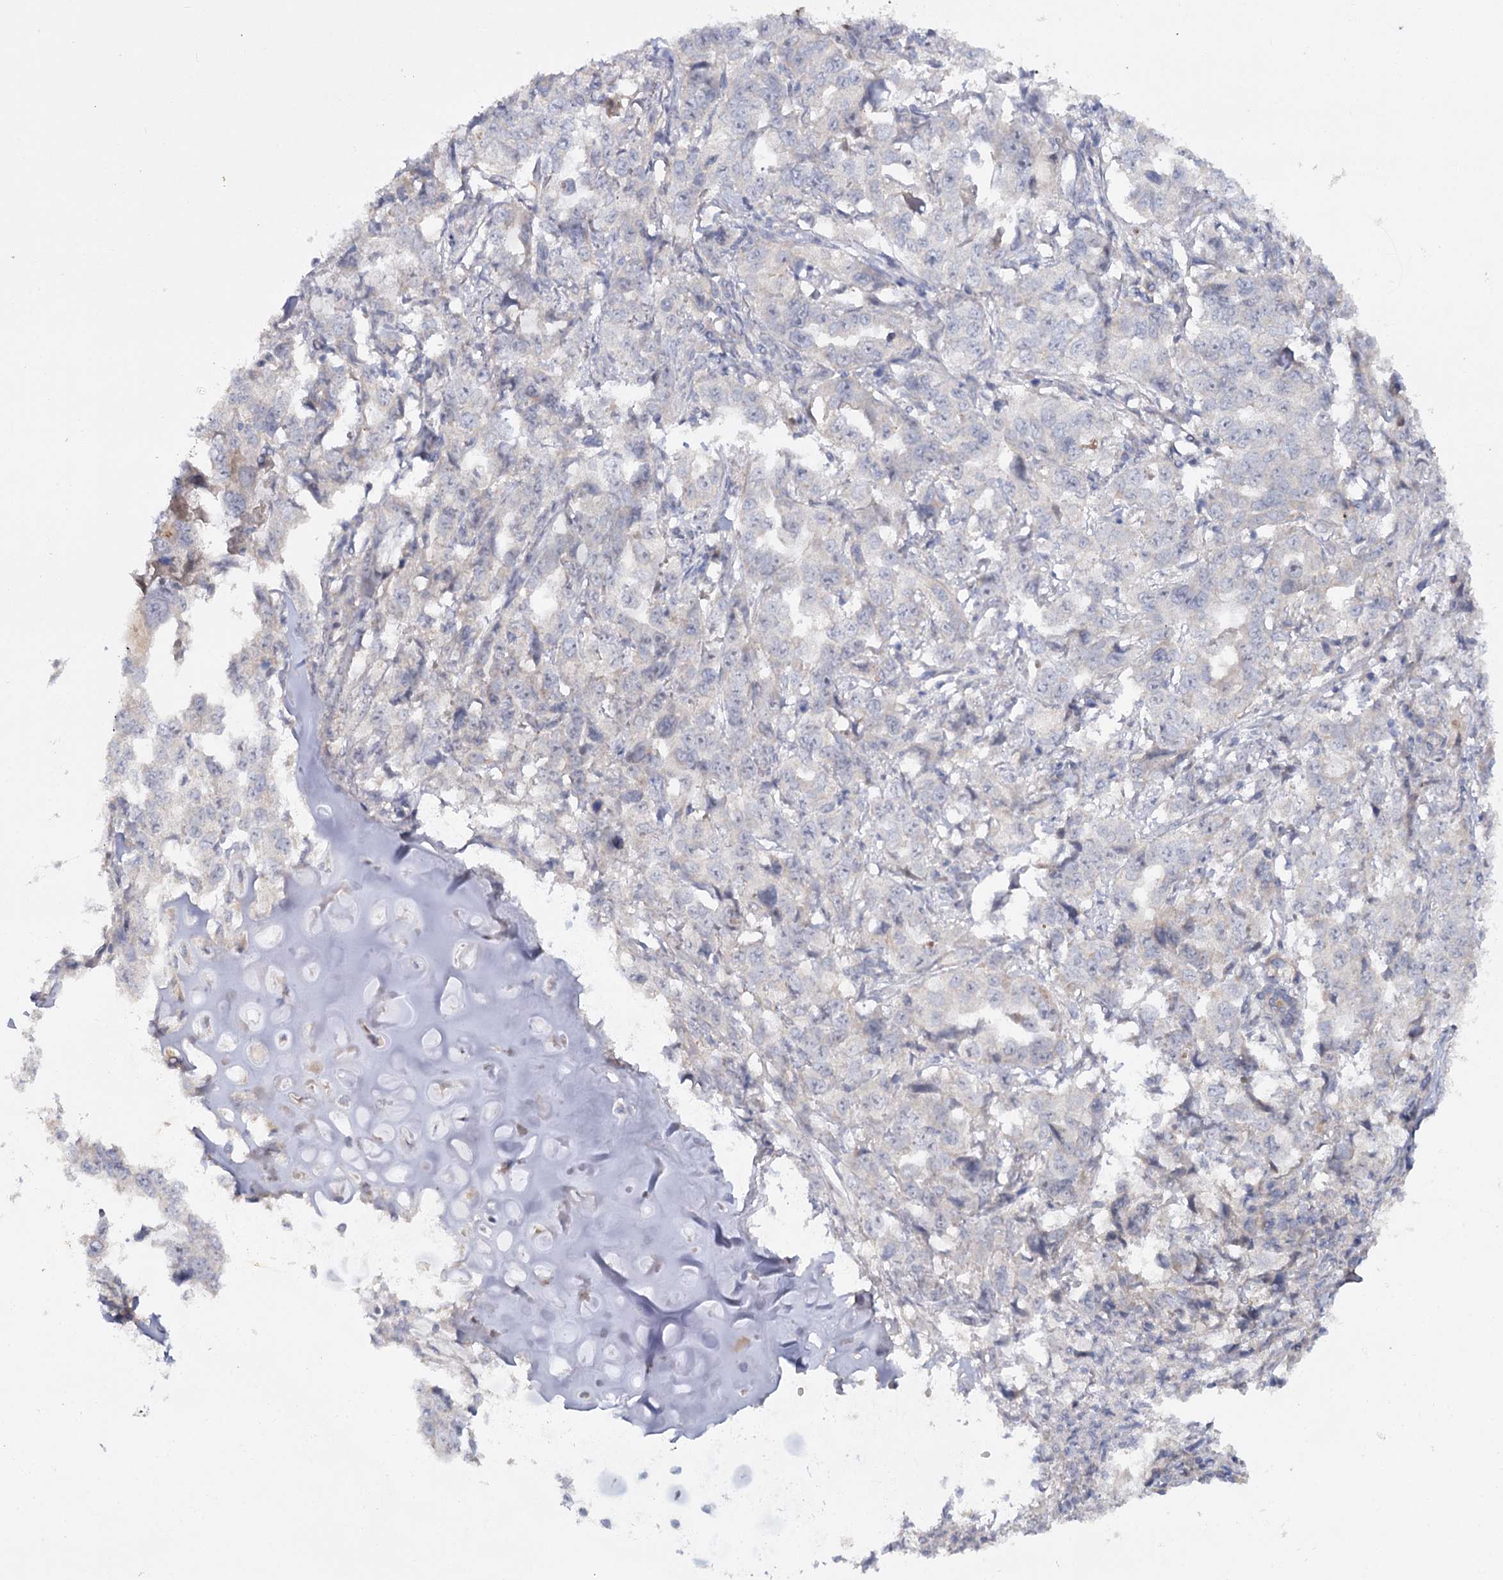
{"staining": {"intensity": "negative", "quantity": "none", "location": "none"}, "tissue": "lung cancer", "cell_type": "Tumor cells", "image_type": "cancer", "snomed": [{"axis": "morphology", "description": "Adenocarcinoma, NOS"}, {"axis": "topography", "description": "Lung"}], "caption": "This is a photomicrograph of IHC staining of lung cancer, which shows no staining in tumor cells.", "gene": "ANGPTL5", "patient": {"sex": "female", "age": 51}}